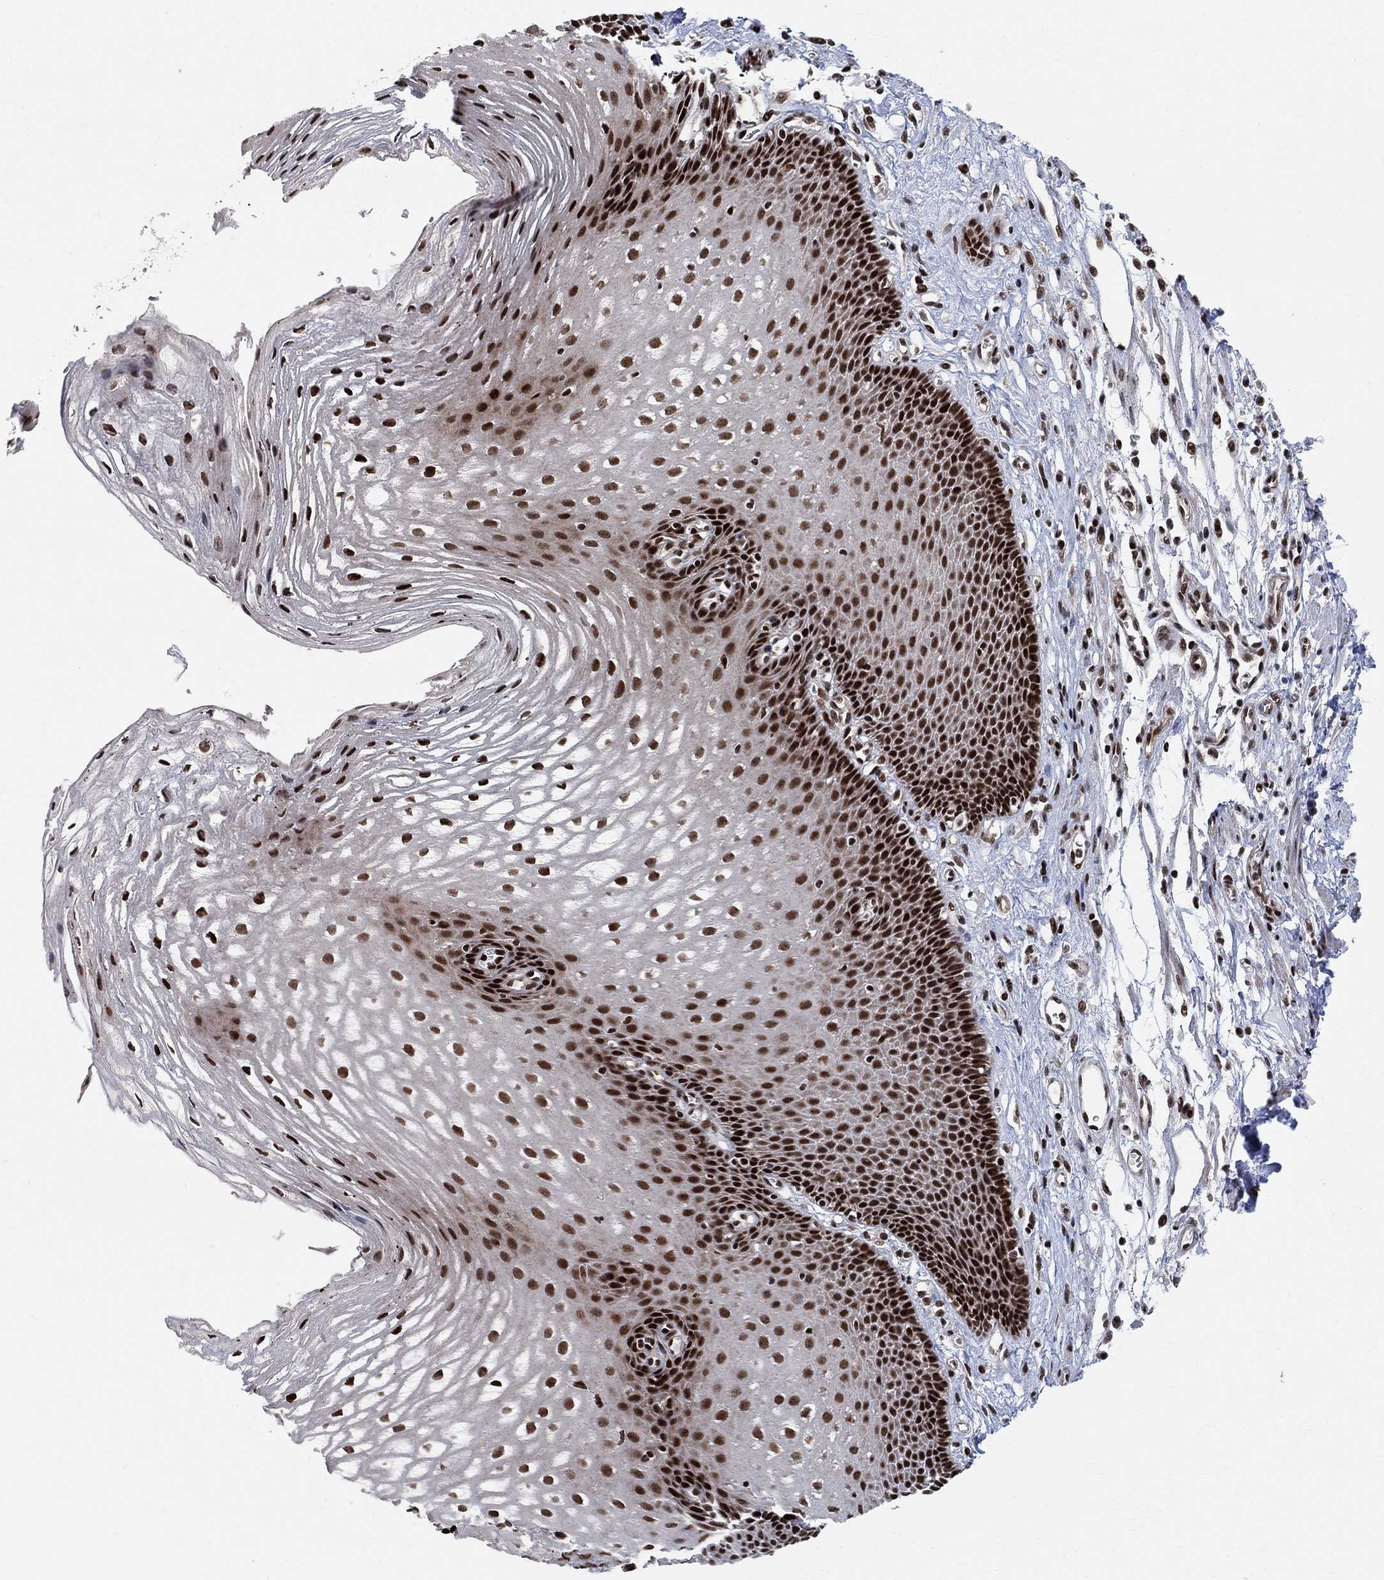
{"staining": {"intensity": "strong", "quantity": "25%-75%", "location": "nuclear"}, "tissue": "esophagus", "cell_type": "Squamous epithelial cells", "image_type": "normal", "snomed": [{"axis": "morphology", "description": "Normal tissue, NOS"}, {"axis": "topography", "description": "Esophagus"}], "caption": "Protein expression analysis of normal esophagus exhibits strong nuclear positivity in about 25%-75% of squamous epithelial cells.", "gene": "E4F1", "patient": {"sex": "male", "age": 72}}